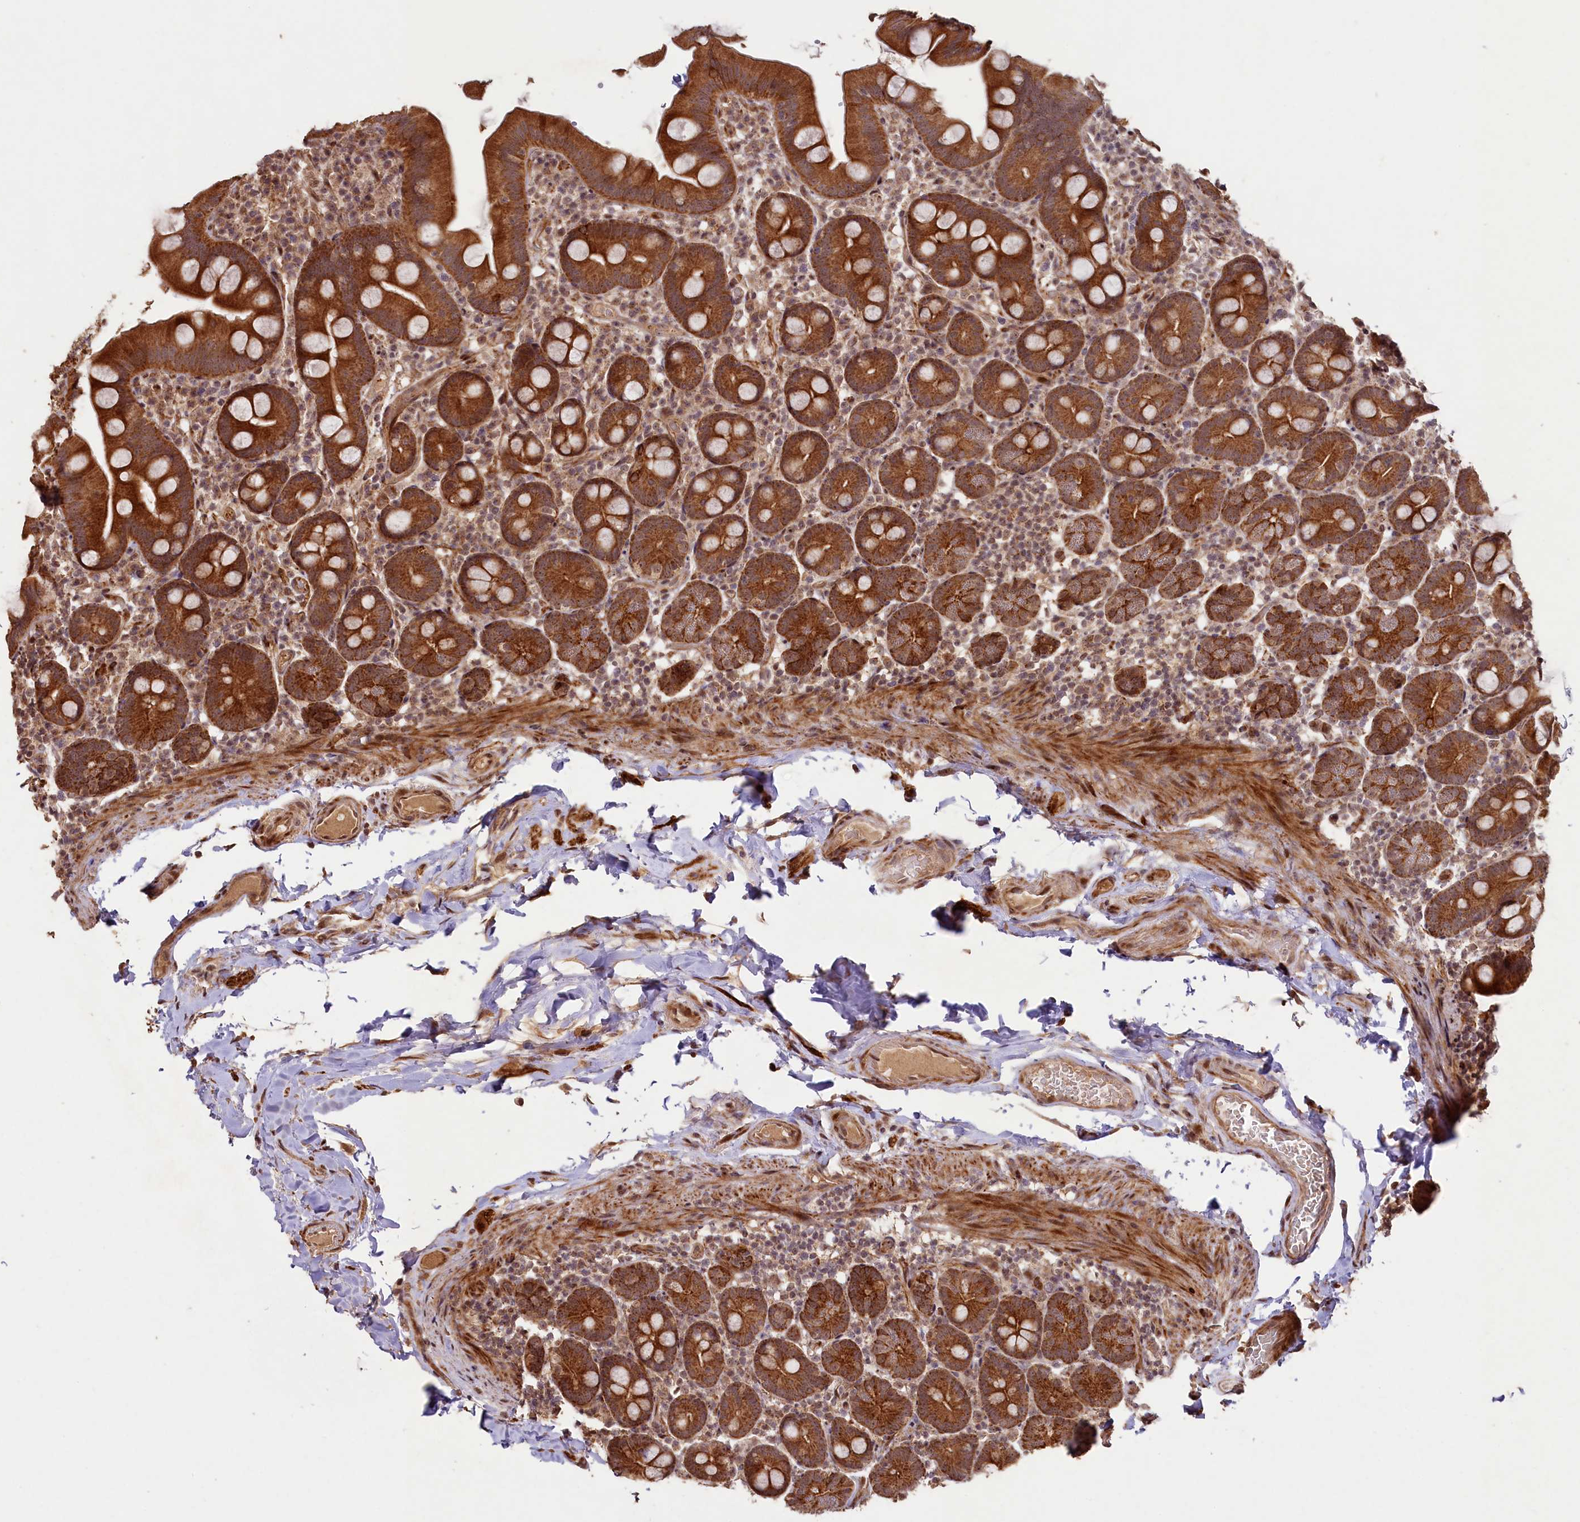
{"staining": {"intensity": "strong", "quantity": ">75%", "location": "cytoplasmic/membranous"}, "tissue": "small intestine", "cell_type": "Glandular cells", "image_type": "normal", "snomed": [{"axis": "morphology", "description": "Normal tissue, NOS"}, {"axis": "topography", "description": "Small intestine"}], "caption": "A high amount of strong cytoplasmic/membranous staining is appreciated in about >75% of glandular cells in unremarkable small intestine.", "gene": "SHPRH", "patient": {"sex": "female", "age": 68}}